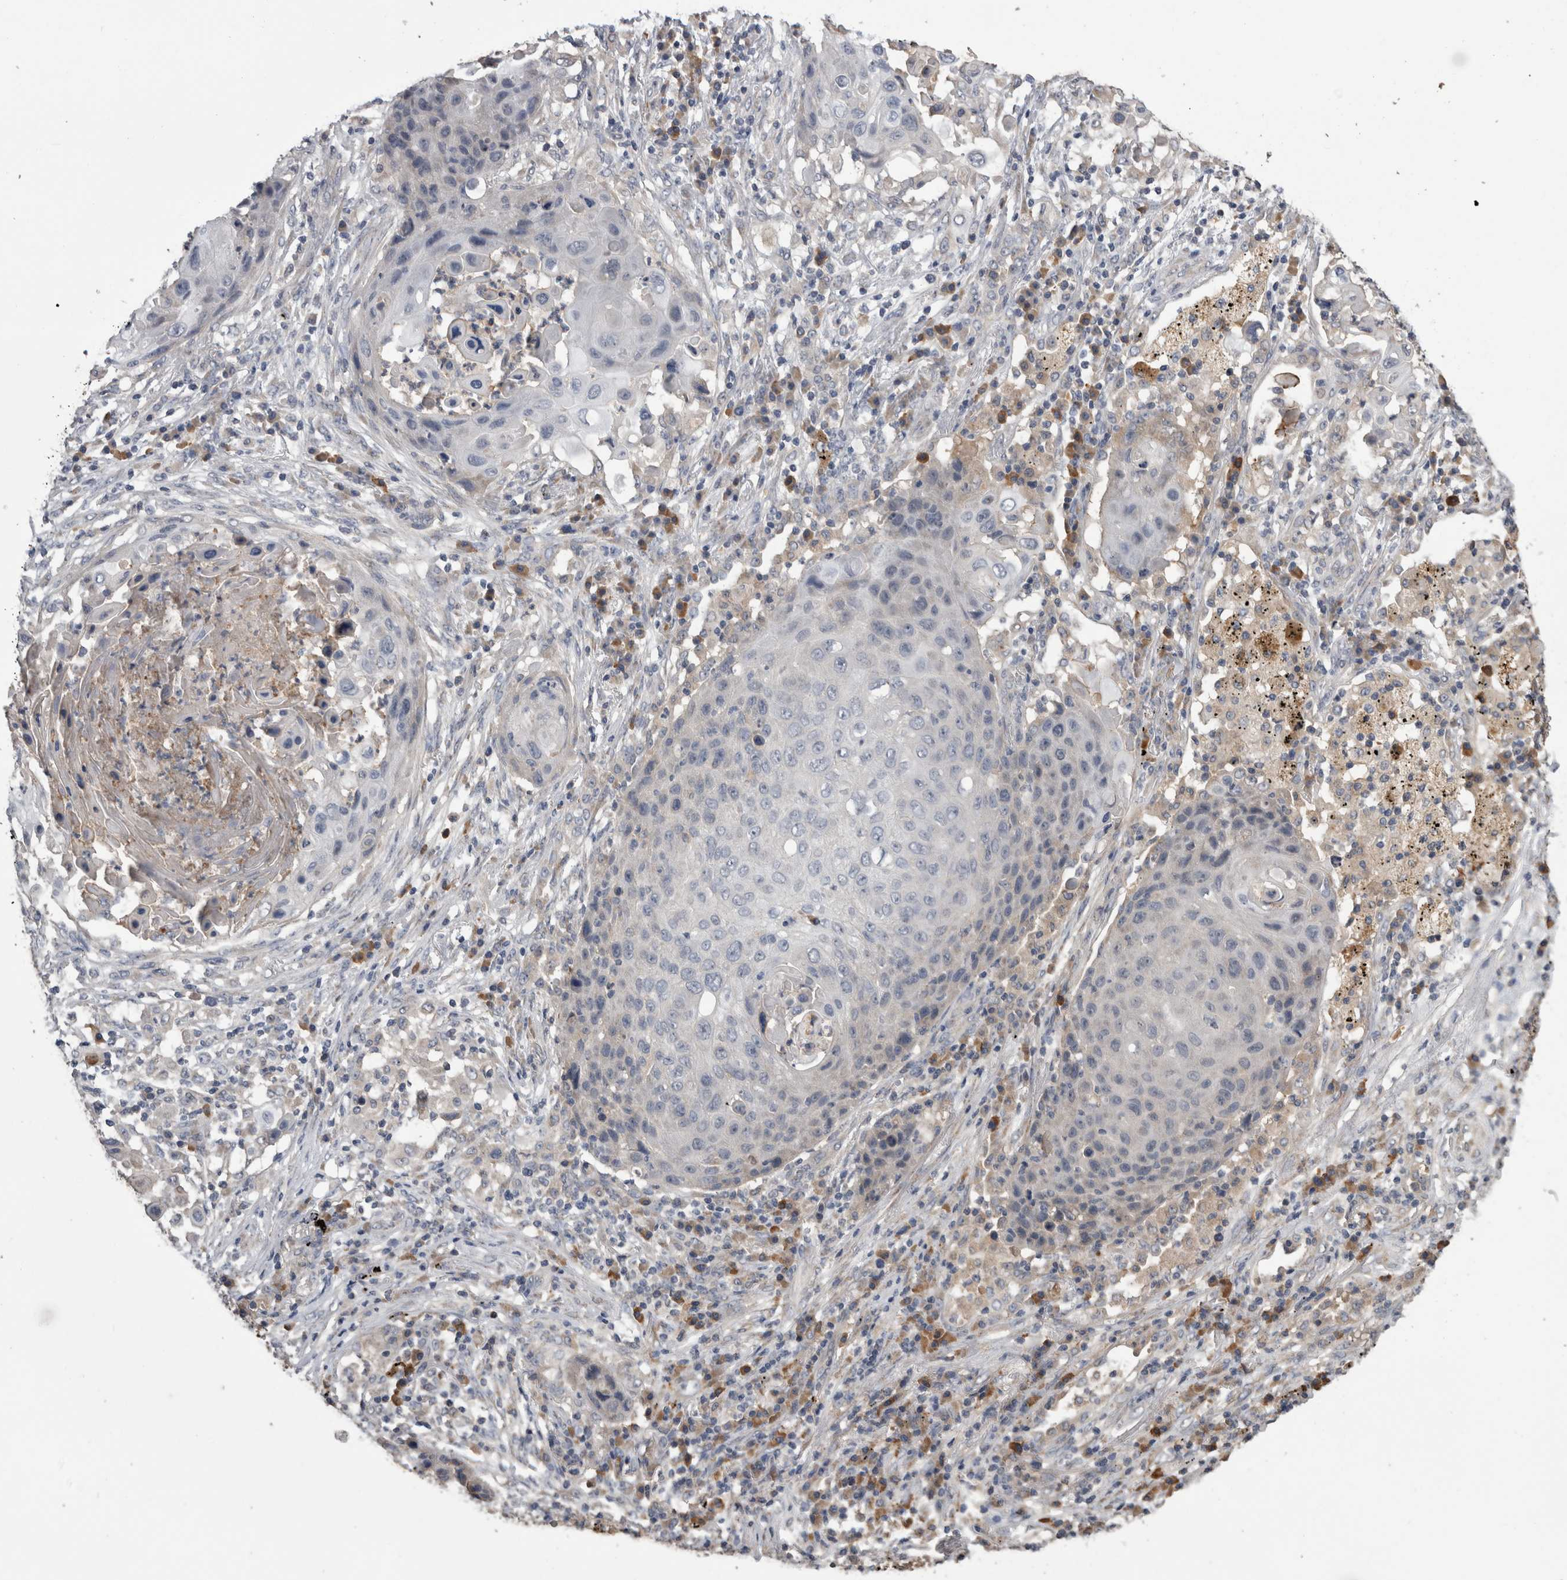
{"staining": {"intensity": "negative", "quantity": "none", "location": "none"}, "tissue": "lung cancer", "cell_type": "Tumor cells", "image_type": "cancer", "snomed": [{"axis": "morphology", "description": "Squamous cell carcinoma, NOS"}, {"axis": "topography", "description": "Lung"}], "caption": "Tumor cells show no significant staining in lung cancer (squamous cell carcinoma).", "gene": "ANXA13", "patient": {"sex": "female", "age": 63}}